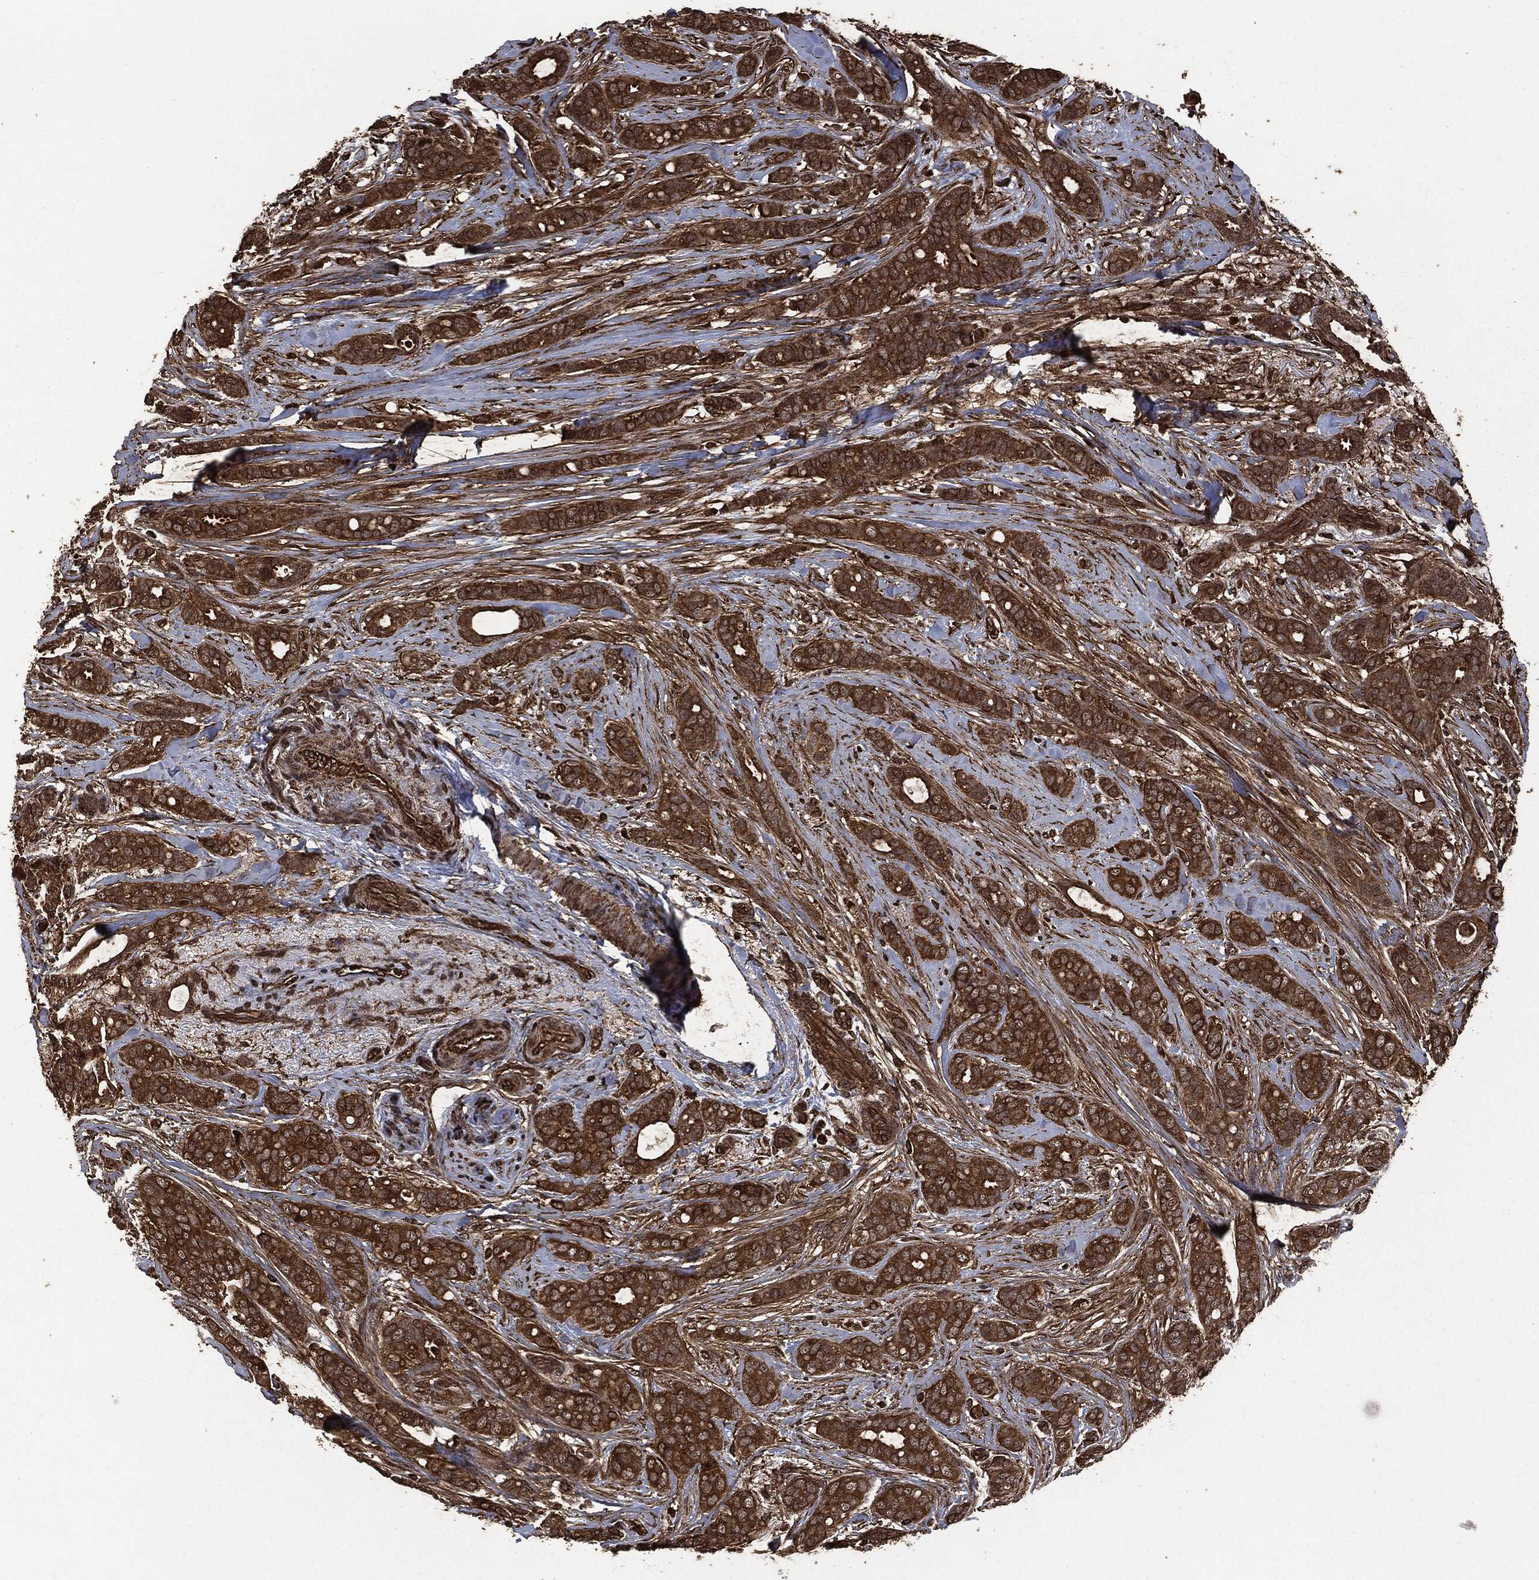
{"staining": {"intensity": "strong", "quantity": ">75%", "location": "cytoplasmic/membranous"}, "tissue": "breast cancer", "cell_type": "Tumor cells", "image_type": "cancer", "snomed": [{"axis": "morphology", "description": "Duct carcinoma"}, {"axis": "topography", "description": "Breast"}], "caption": "About >75% of tumor cells in breast invasive ductal carcinoma display strong cytoplasmic/membranous protein expression as visualized by brown immunohistochemical staining.", "gene": "HRAS", "patient": {"sex": "female", "age": 51}}